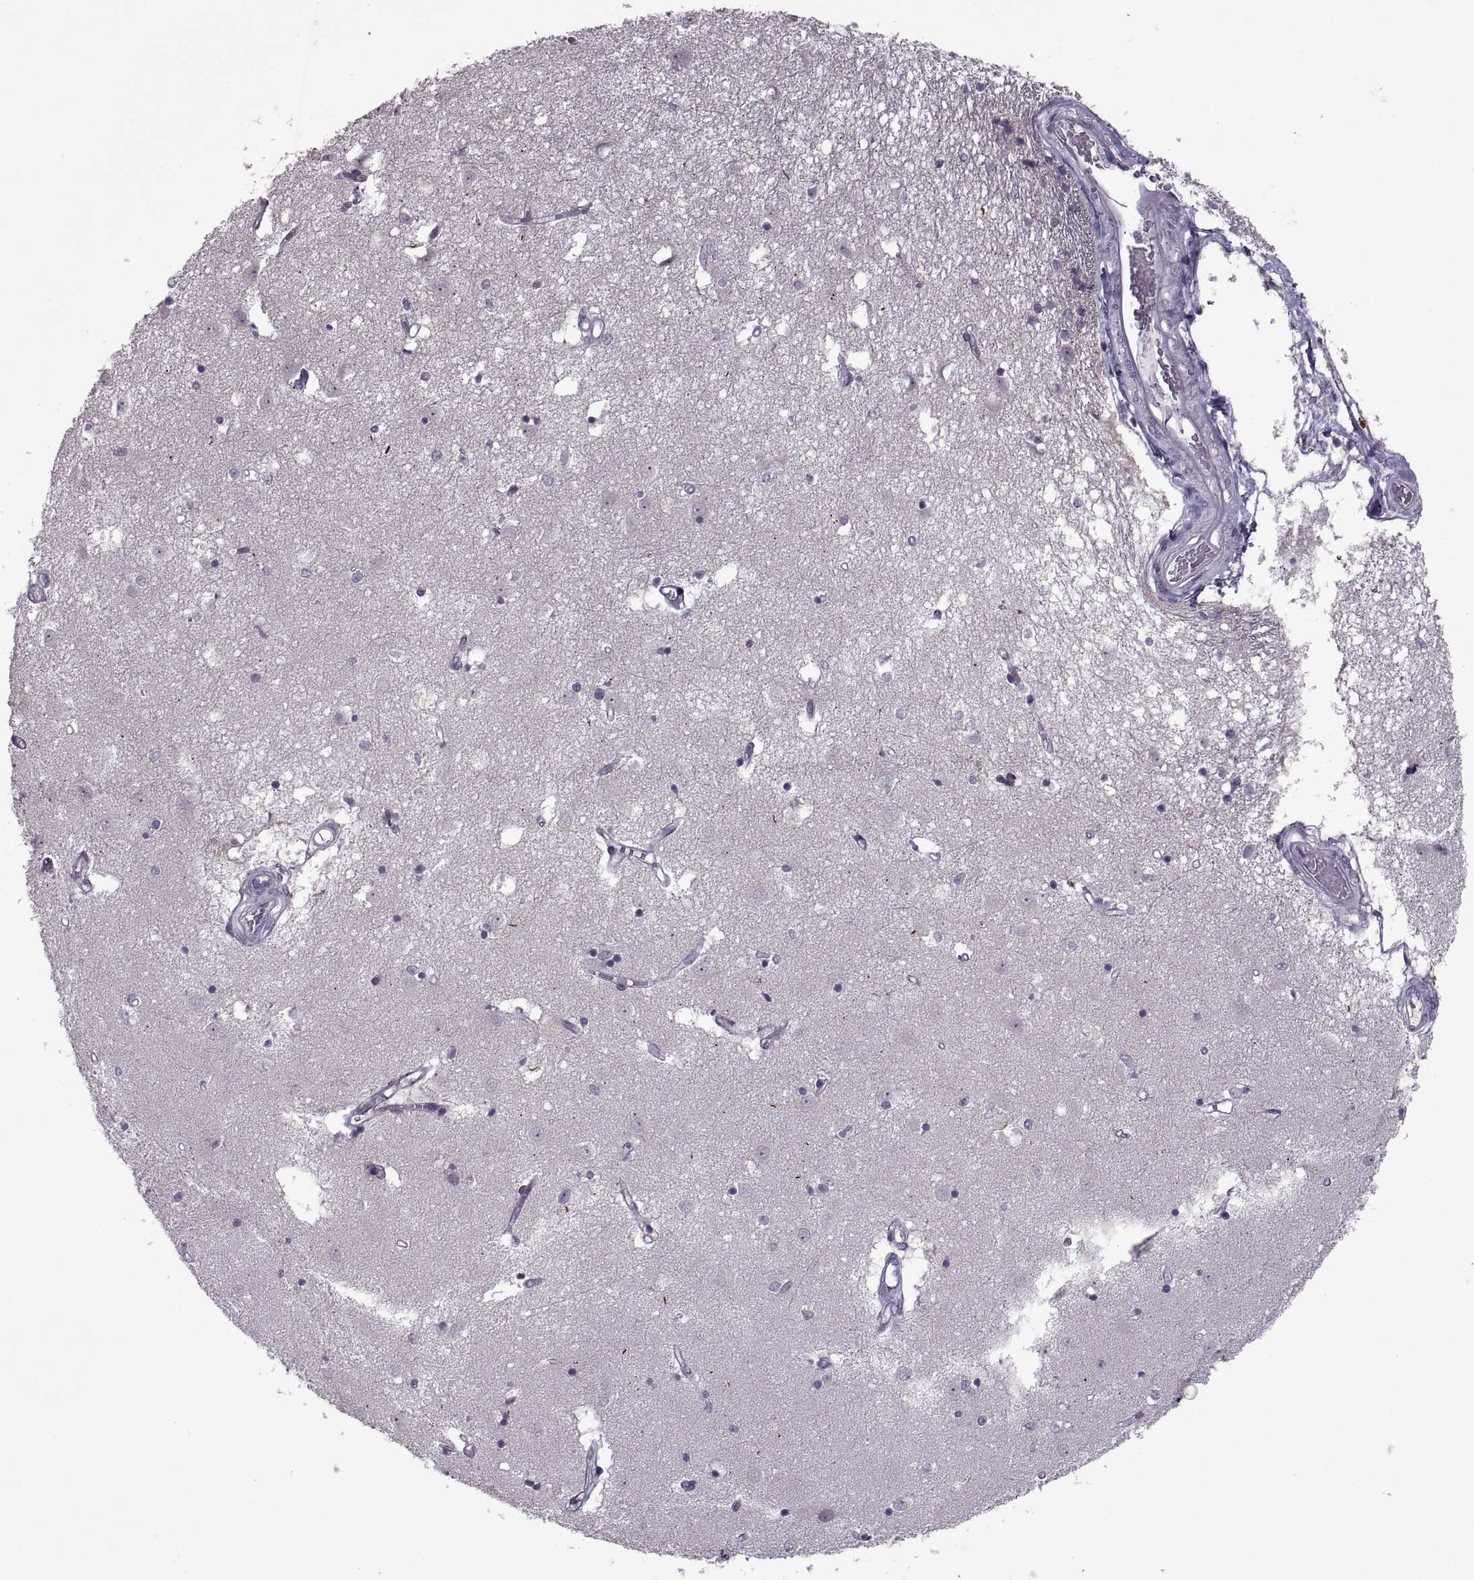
{"staining": {"intensity": "negative", "quantity": "none", "location": "none"}, "tissue": "caudate", "cell_type": "Glial cells", "image_type": "normal", "snomed": [{"axis": "morphology", "description": "Normal tissue, NOS"}, {"axis": "topography", "description": "Lateral ventricle wall"}], "caption": "Glial cells are negative for protein expression in normal human caudate. The staining was performed using DAB (3,3'-diaminobenzidine) to visualize the protein expression in brown, while the nuclei were stained in blue with hematoxylin (Magnification: 20x).", "gene": "MGAT4D", "patient": {"sex": "male", "age": 54}}